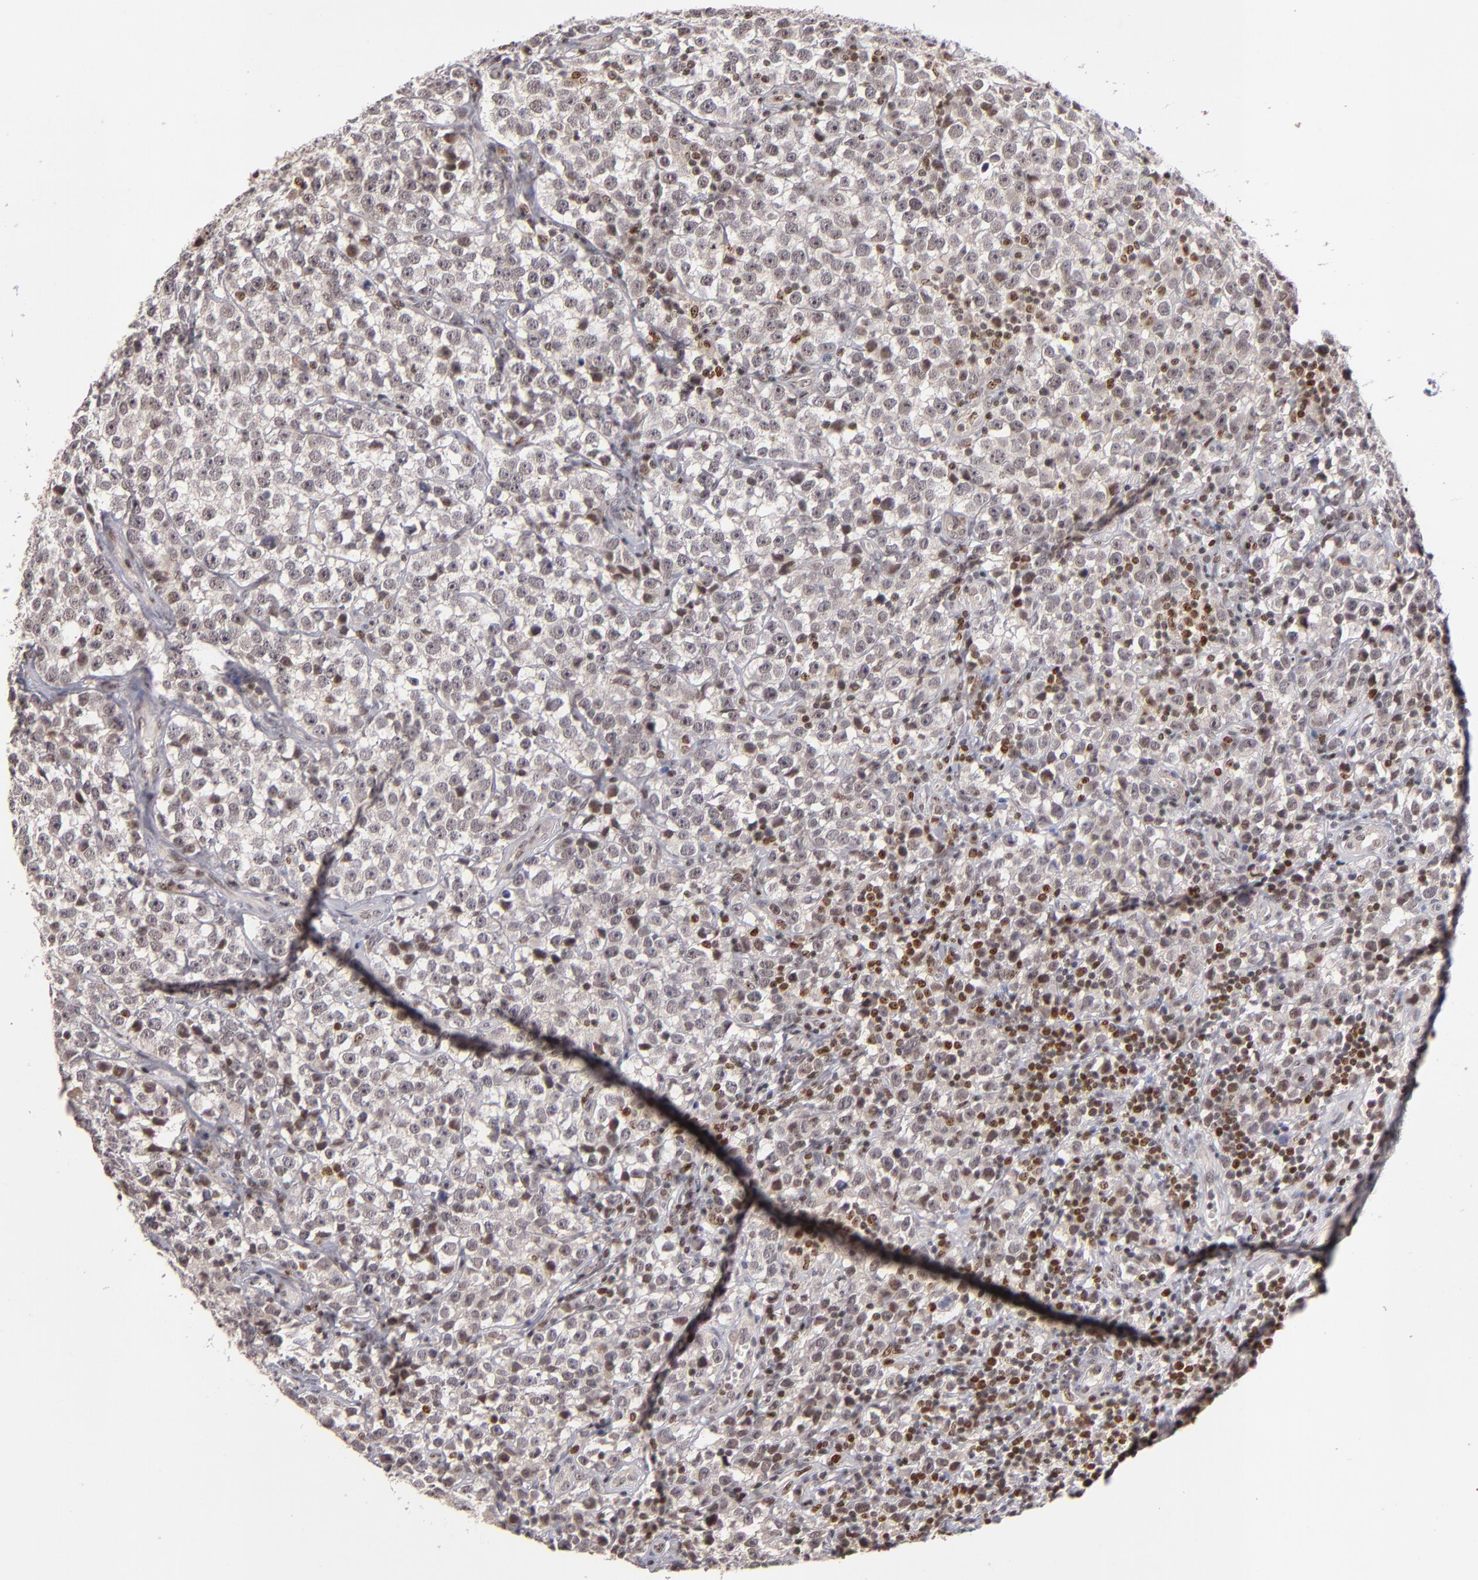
{"staining": {"intensity": "weak", "quantity": "25%-75%", "location": "cytoplasmic/membranous,nuclear"}, "tissue": "testis cancer", "cell_type": "Tumor cells", "image_type": "cancer", "snomed": [{"axis": "morphology", "description": "Seminoma, NOS"}, {"axis": "topography", "description": "Testis"}], "caption": "Immunohistochemical staining of testis cancer demonstrates low levels of weak cytoplasmic/membranous and nuclear protein staining in about 25%-75% of tumor cells.", "gene": "PCNX4", "patient": {"sex": "male", "age": 25}}